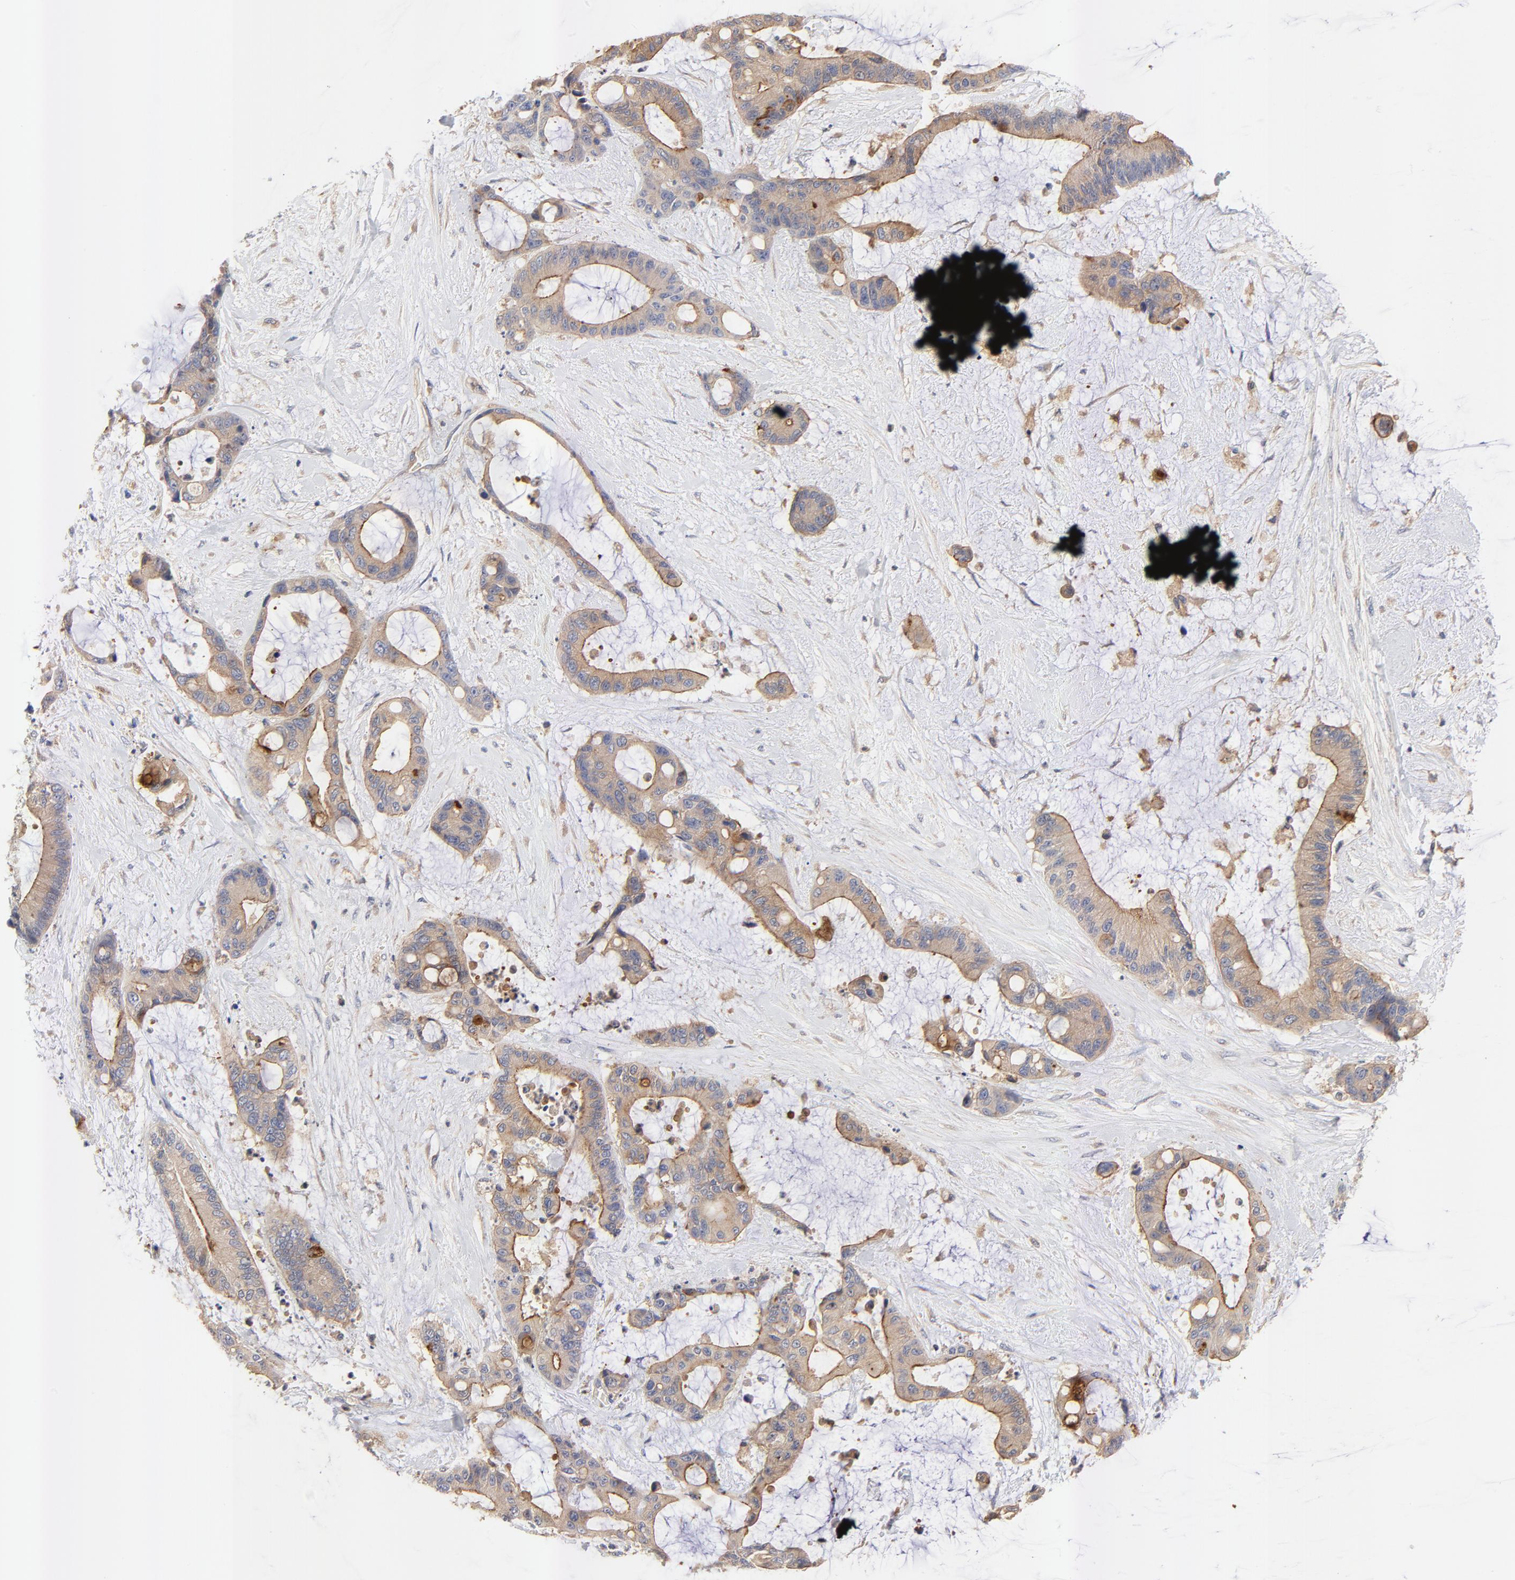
{"staining": {"intensity": "moderate", "quantity": ">75%", "location": "cytoplasmic/membranous"}, "tissue": "liver cancer", "cell_type": "Tumor cells", "image_type": "cancer", "snomed": [{"axis": "morphology", "description": "Cholangiocarcinoma"}, {"axis": "topography", "description": "Liver"}], "caption": "Cholangiocarcinoma (liver) was stained to show a protein in brown. There is medium levels of moderate cytoplasmic/membranous expression in approximately >75% of tumor cells.", "gene": "FBXL2", "patient": {"sex": "female", "age": 73}}